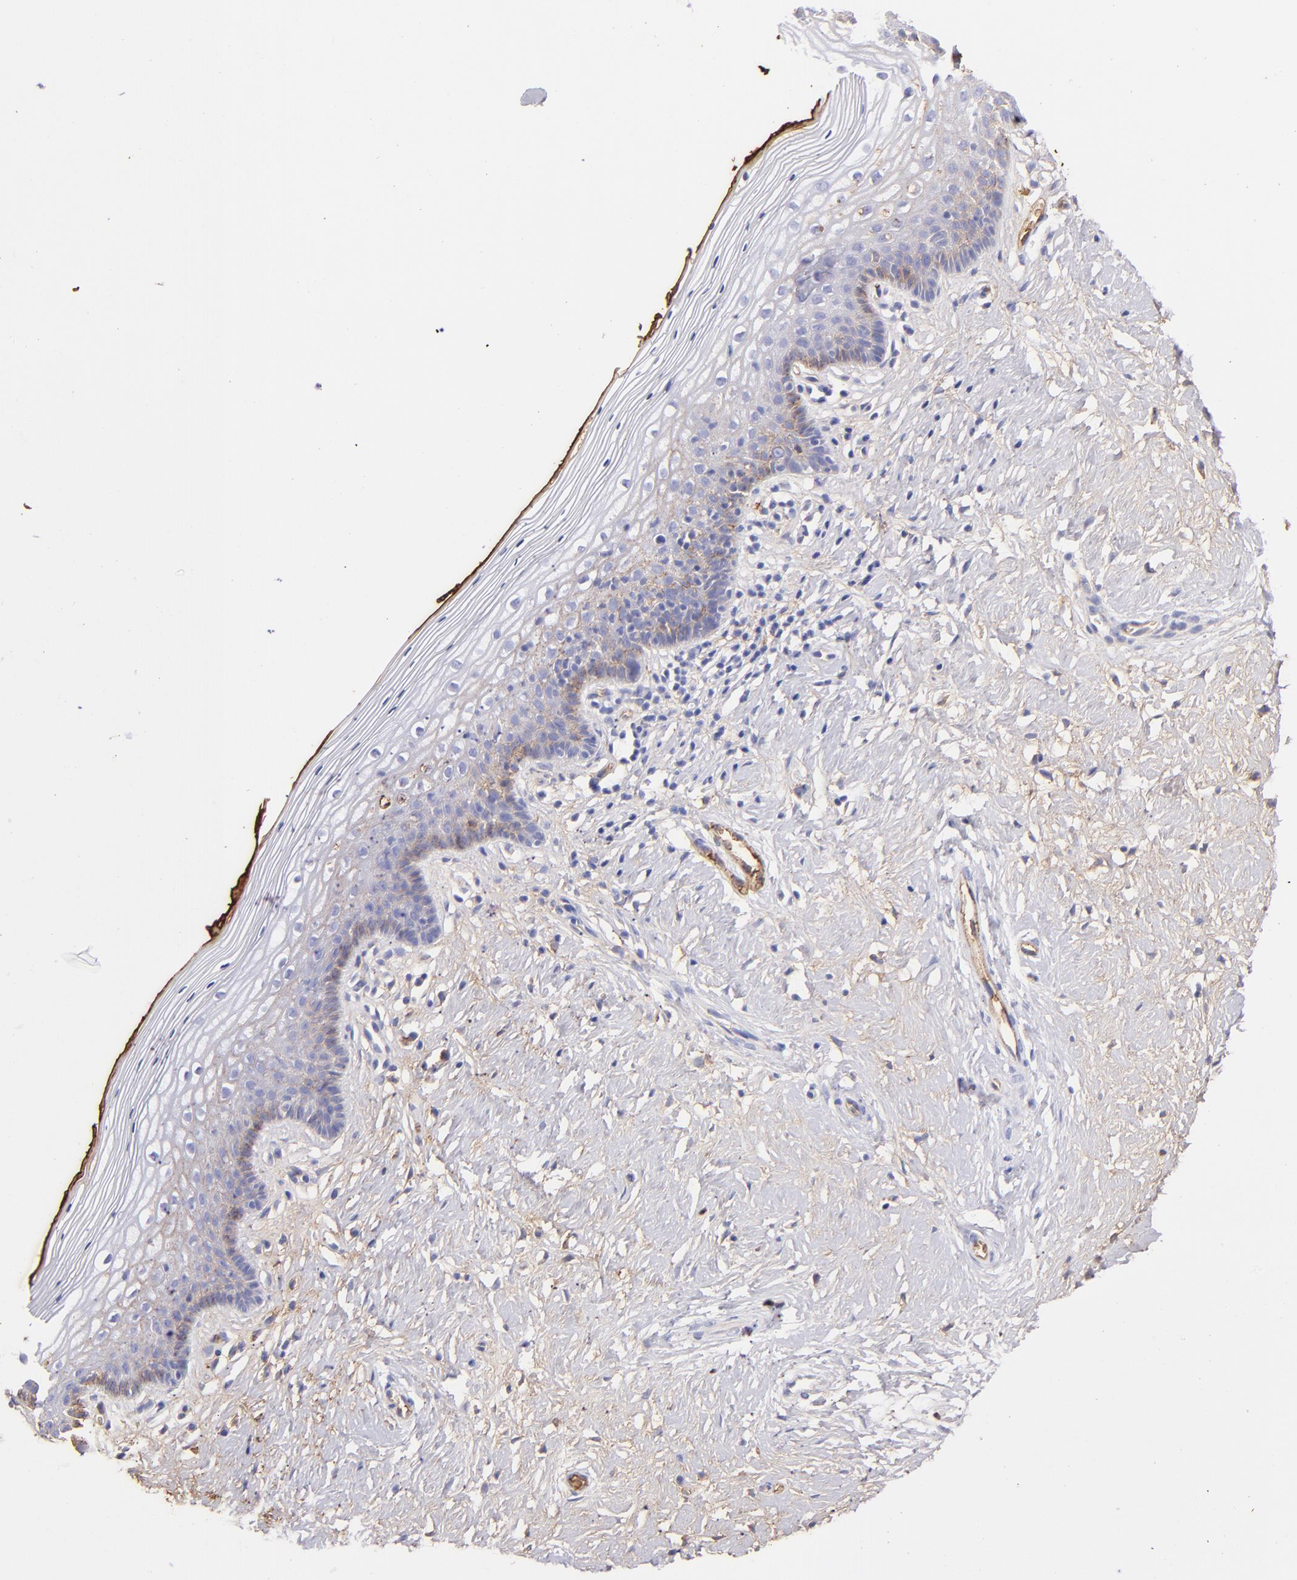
{"staining": {"intensity": "weak", "quantity": "<25%", "location": "cytoplasmic/membranous"}, "tissue": "vagina", "cell_type": "Squamous epithelial cells", "image_type": "normal", "snomed": [{"axis": "morphology", "description": "Normal tissue, NOS"}, {"axis": "topography", "description": "Vagina"}], "caption": "An image of human vagina is negative for staining in squamous epithelial cells. (DAB (3,3'-diaminobenzidine) IHC with hematoxylin counter stain).", "gene": "FGB", "patient": {"sex": "female", "age": 46}}